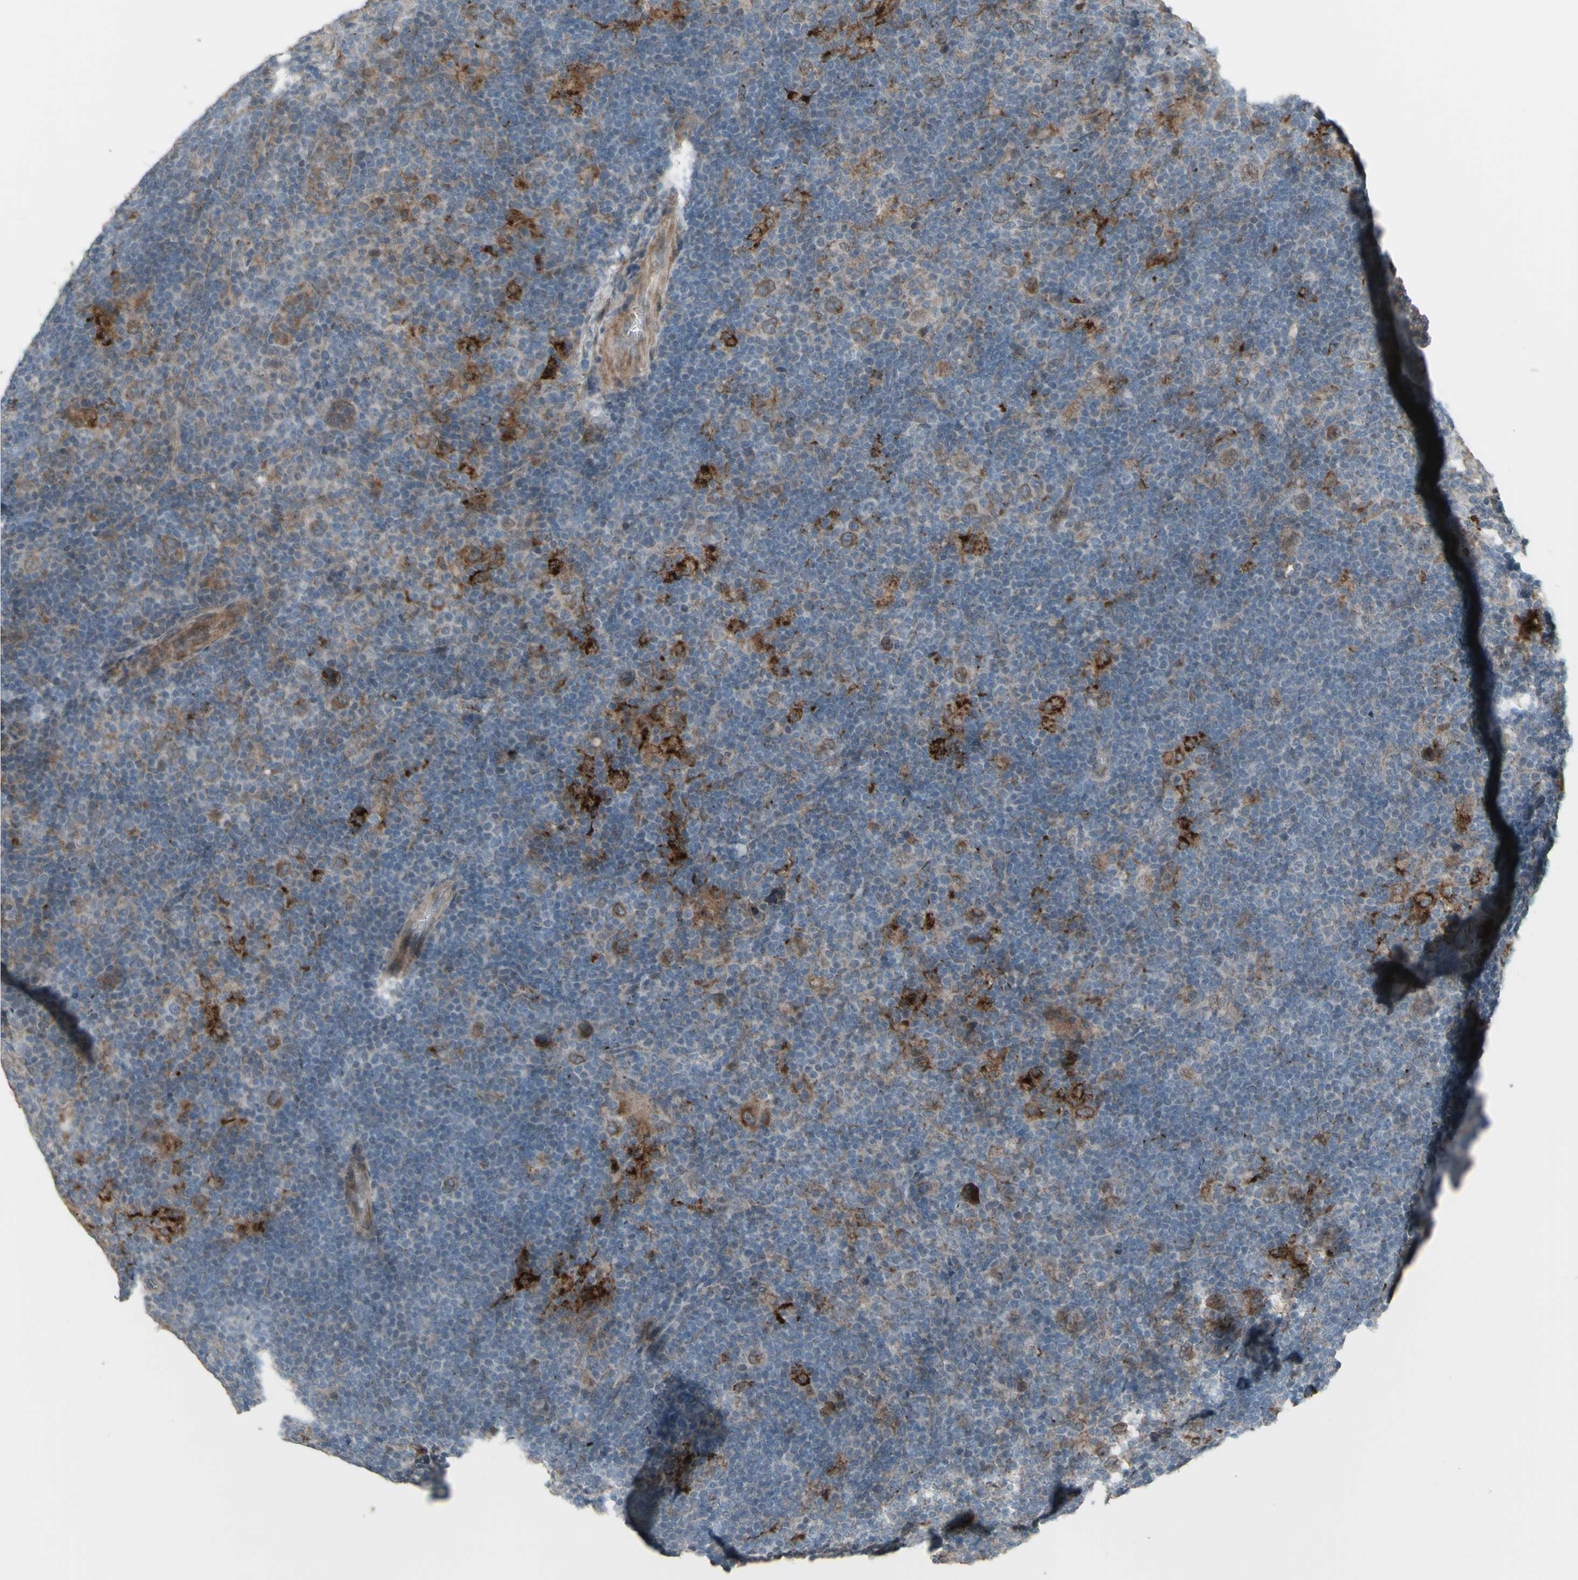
{"staining": {"intensity": "moderate", "quantity": ">75%", "location": "cytoplasmic/membranous"}, "tissue": "lymphoma", "cell_type": "Tumor cells", "image_type": "cancer", "snomed": [{"axis": "morphology", "description": "Hodgkin's disease, NOS"}, {"axis": "topography", "description": "Lymph node"}], "caption": "The micrograph shows staining of lymphoma, revealing moderate cytoplasmic/membranous protein staining (brown color) within tumor cells. (IHC, brightfield microscopy, high magnification).", "gene": "GRAMD1B", "patient": {"sex": "female", "age": 57}}